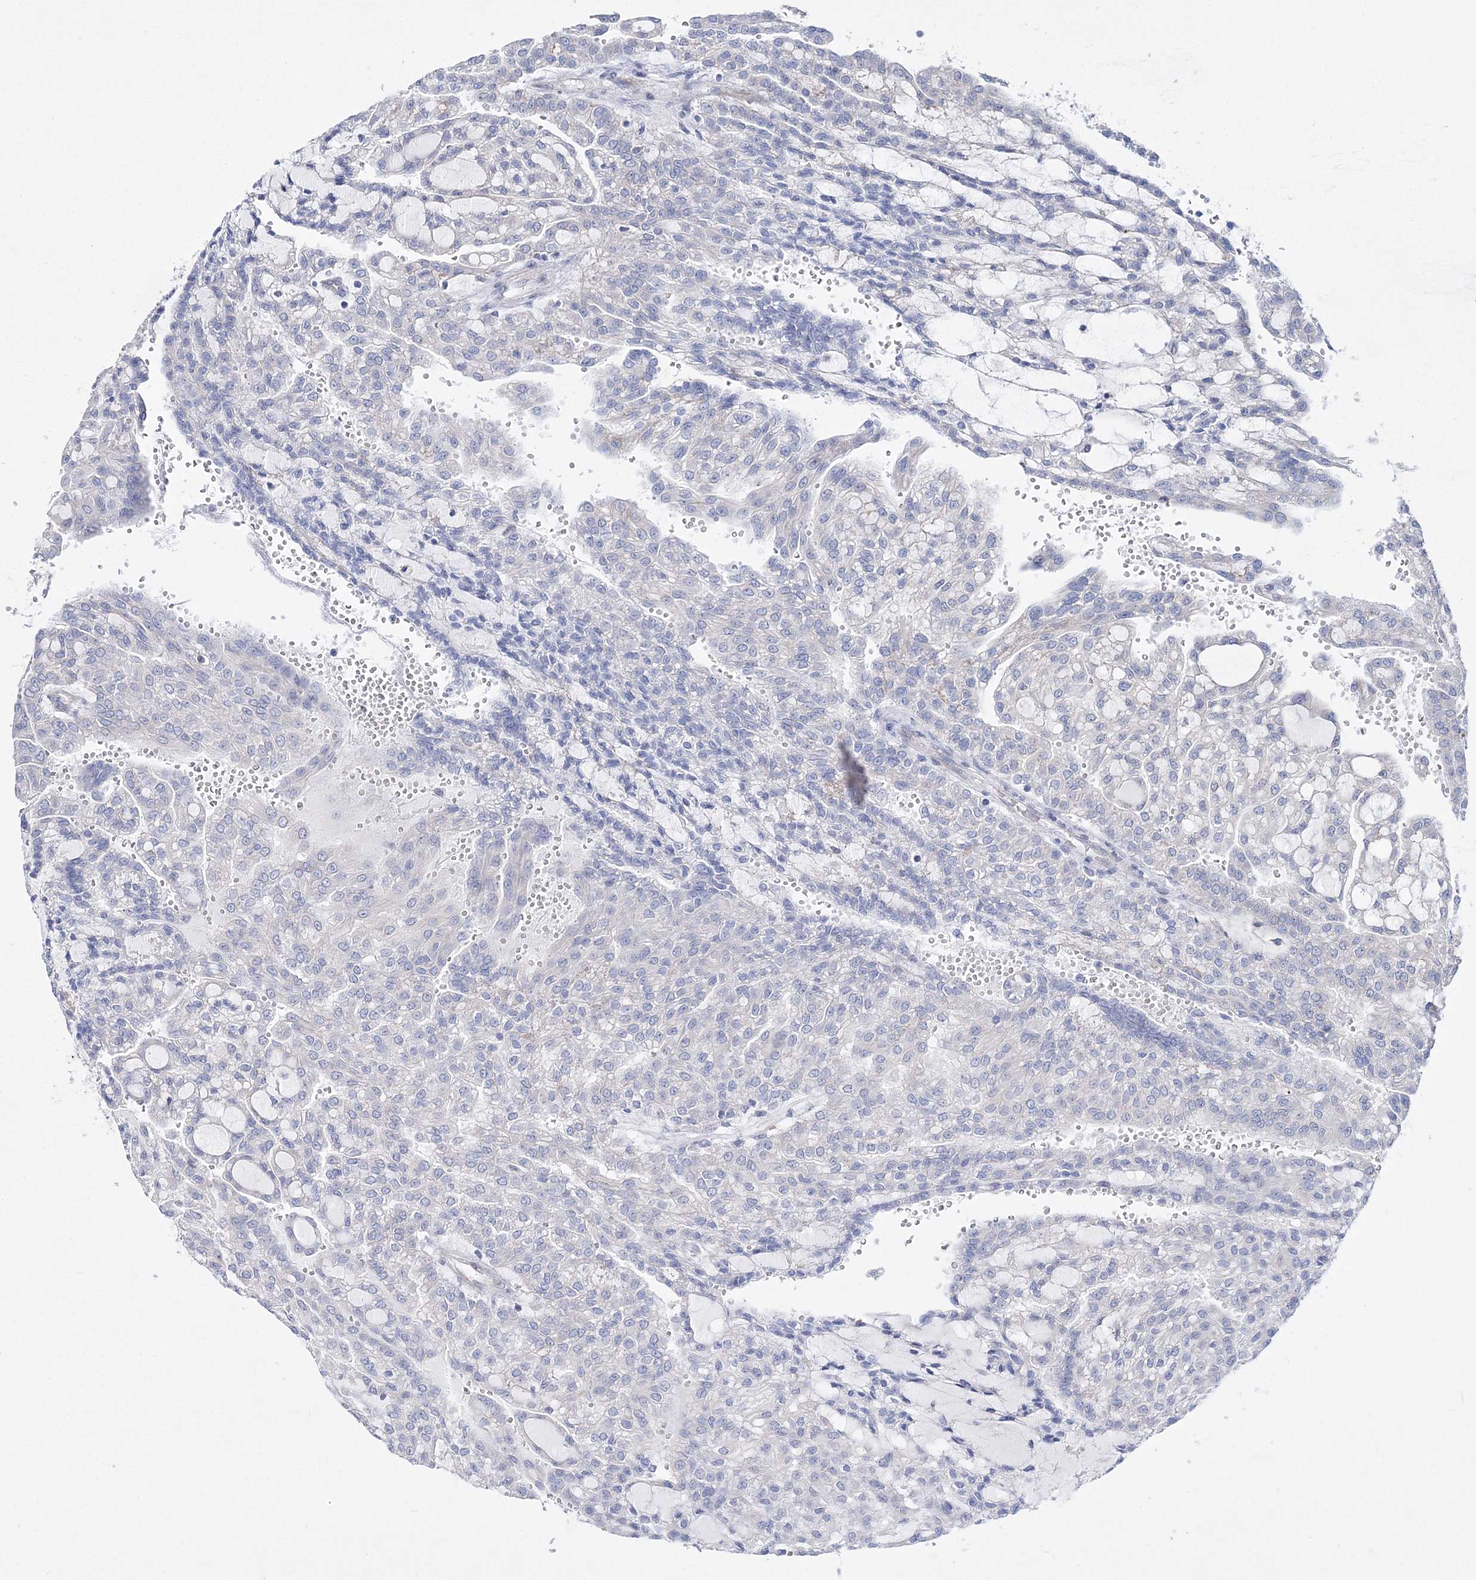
{"staining": {"intensity": "negative", "quantity": "none", "location": "none"}, "tissue": "renal cancer", "cell_type": "Tumor cells", "image_type": "cancer", "snomed": [{"axis": "morphology", "description": "Adenocarcinoma, NOS"}, {"axis": "topography", "description": "Kidney"}], "caption": "Tumor cells show no significant protein staining in adenocarcinoma (renal).", "gene": "ARHGAP32", "patient": {"sex": "male", "age": 63}}